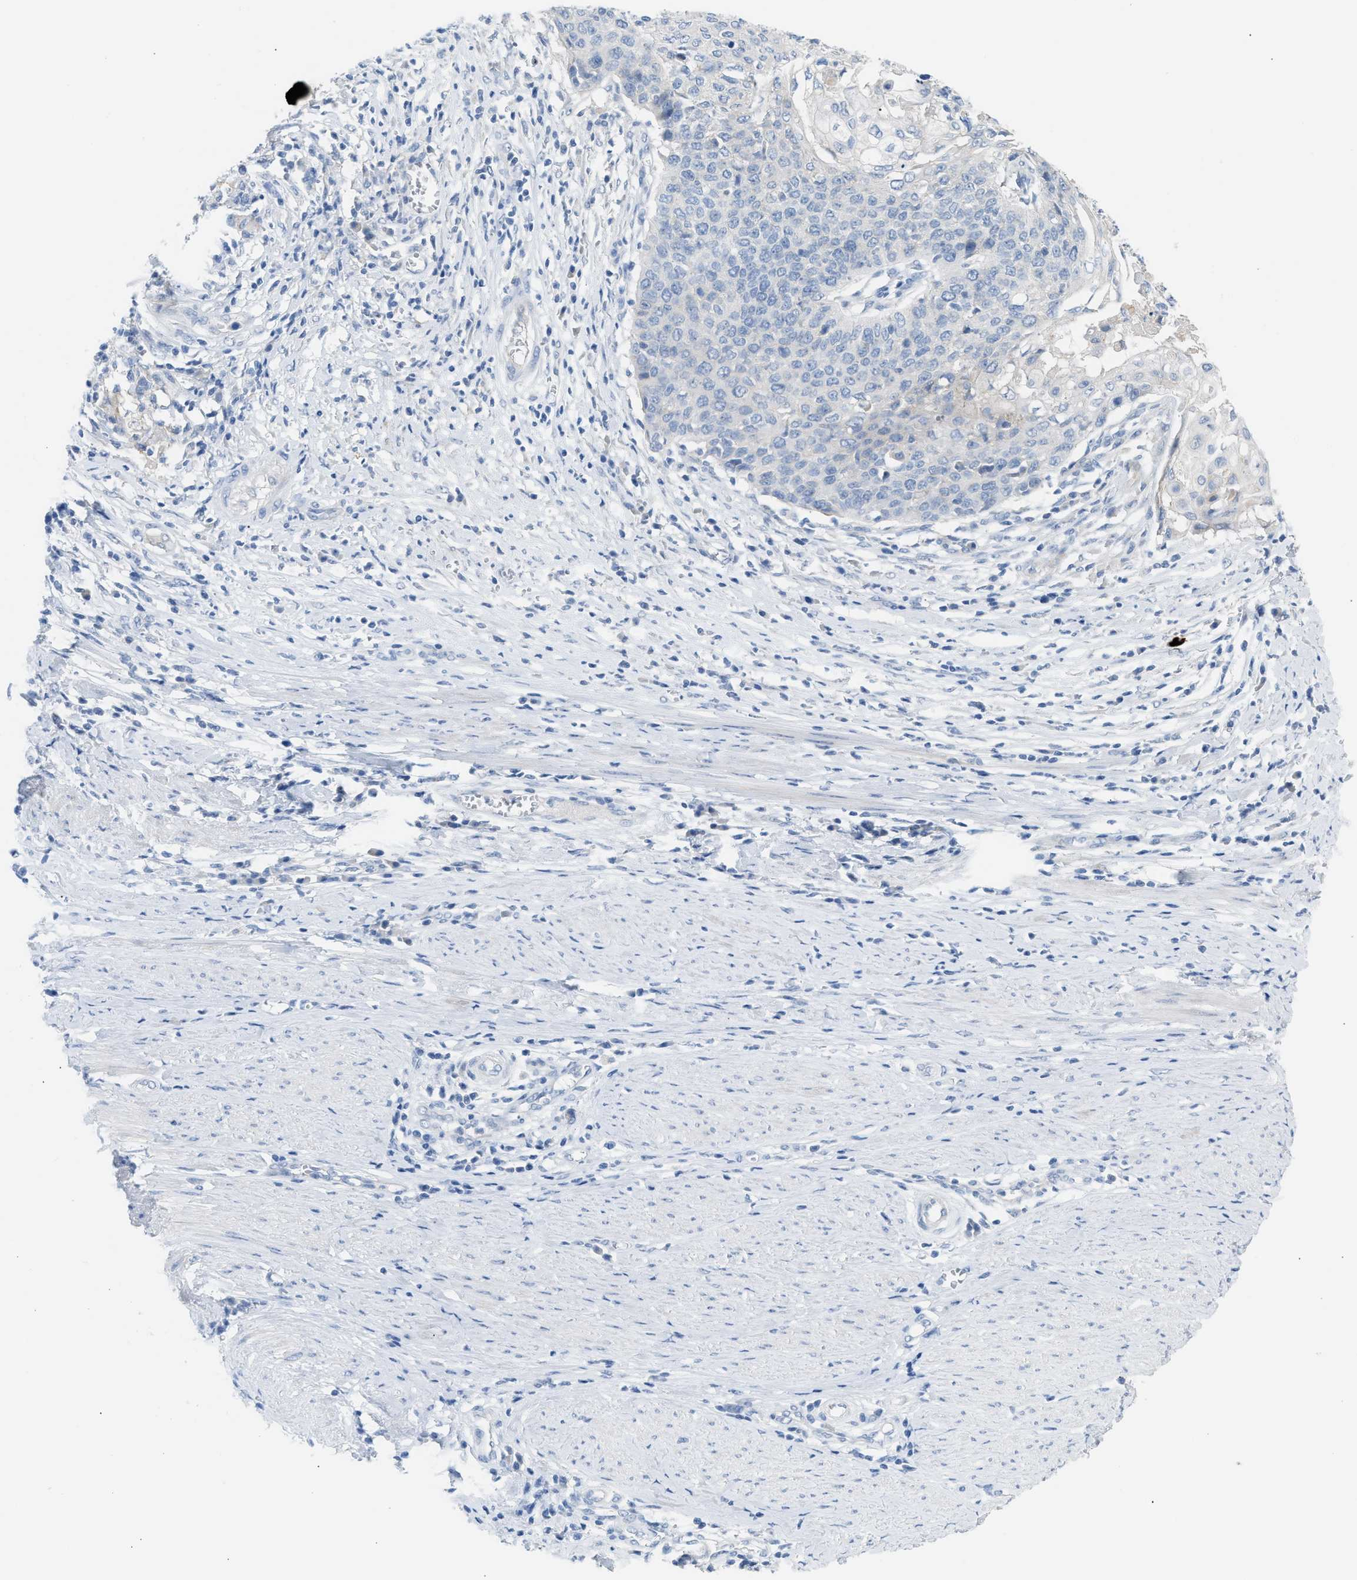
{"staining": {"intensity": "negative", "quantity": "none", "location": "none"}, "tissue": "cervical cancer", "cell_type": "Tumor cells", "image_type": "cancer", "snomed": [{"axis": "morphology", "description": "Squamous cell carcinoma, NOS"}, {"axis": "topography", "description": "Cervix"}], "caption": "This is a image of IHC staining of cervical cancer (squamous cell carcinoma), which shows no staining in tumor cells. (DAB immunohistochemistry with hematoxylin counter stain).", "gene": "ERBB2", "patient": {"sex": "female", "age": 39}}